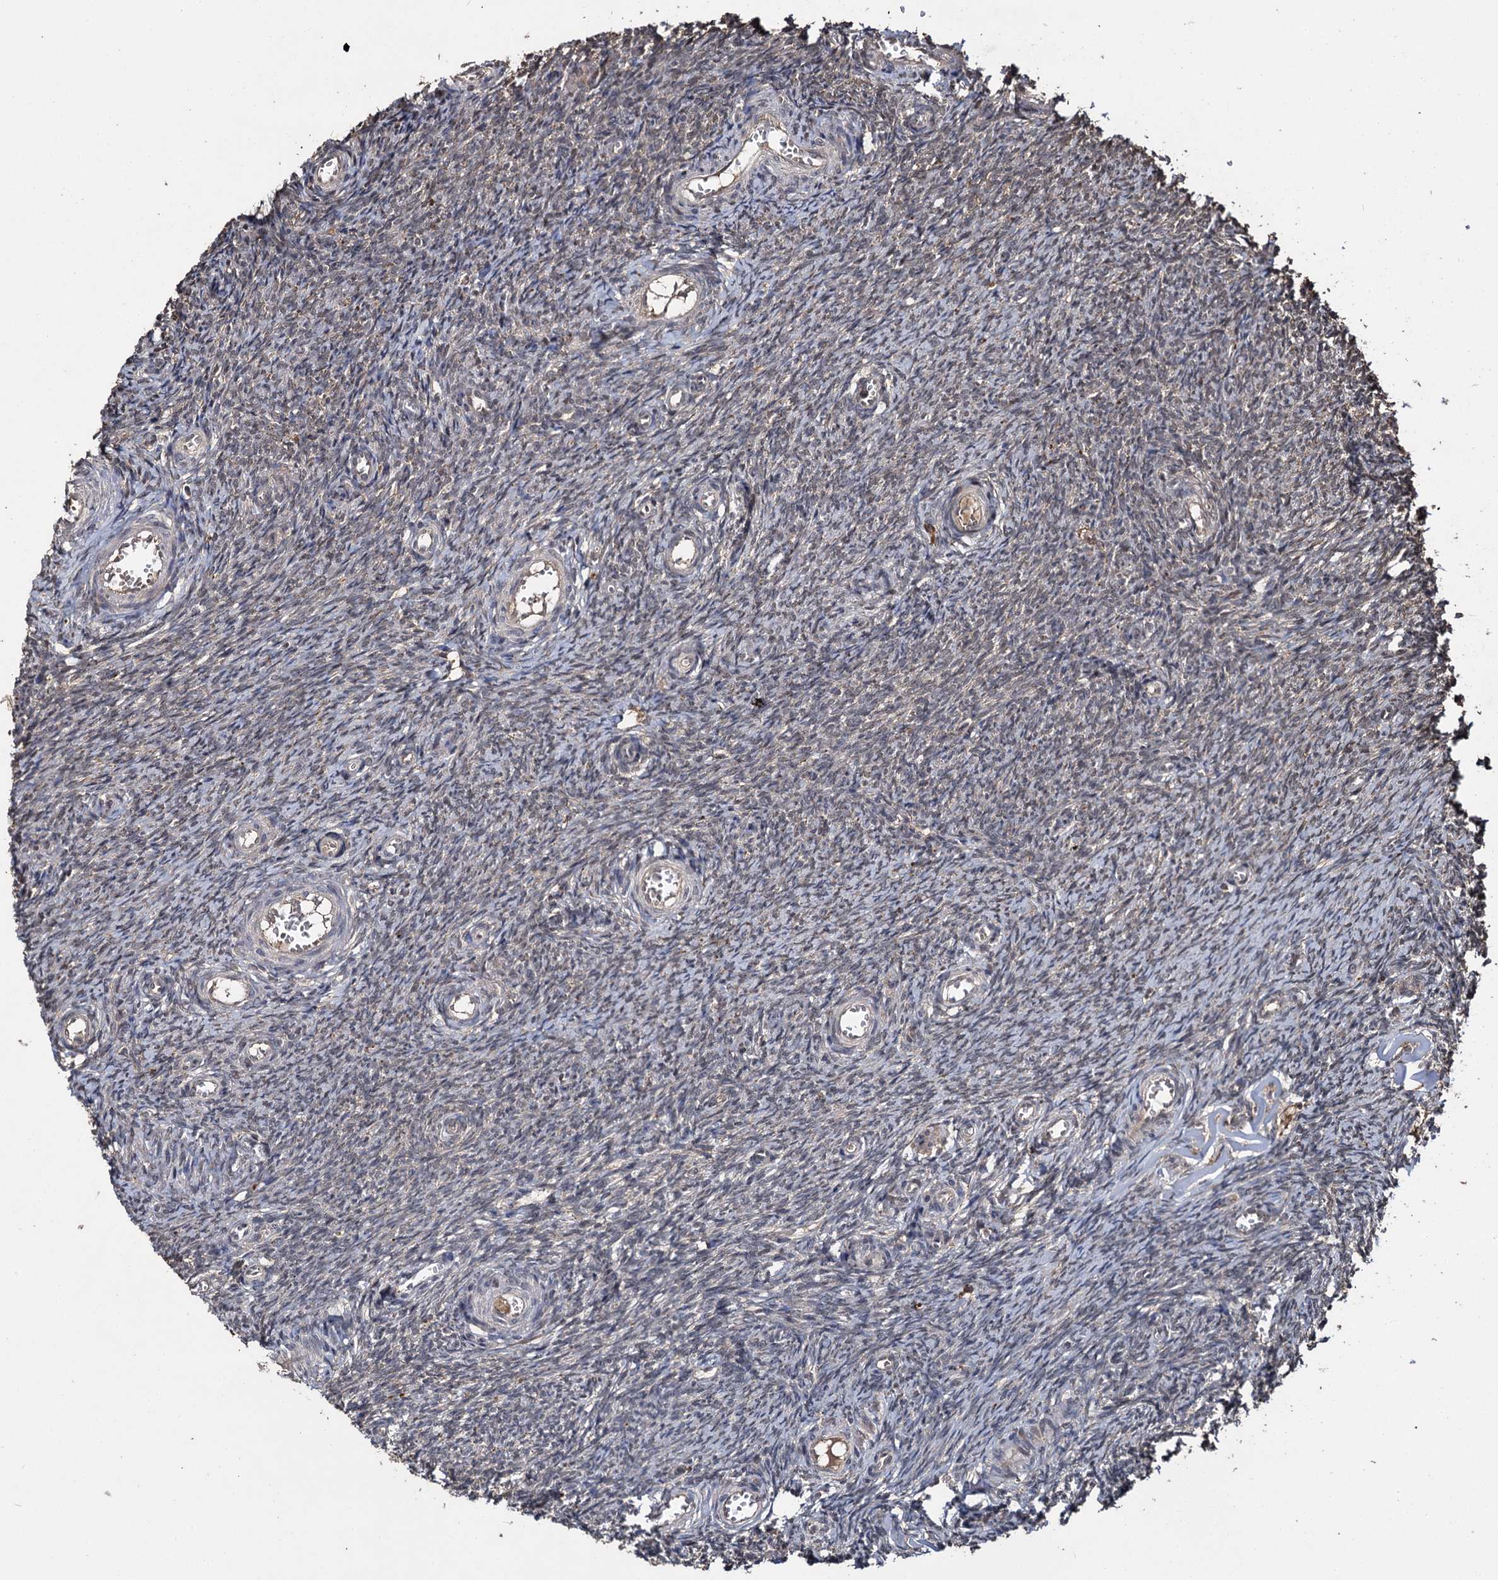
{"staining": {"intensity": "weak", "quantity": "<25%", "location": "cytoplasmic/membranous"}, "tissue": "ovary", "cell_type": "Ovarian stroma cells", "image_type": "normal", "snomed": [{"axis": "morphology", "description": "Normal tissue, NOS"}, {"axis": "topography", "description": "Ovary"}], "caption": "The immunohistochemistry (IHC) photomicrograph has no significant positivity in ovarian stroma cells of ovary.", "gene": "SLC46A3", "patient": {"sex": "female", "age": 44}}